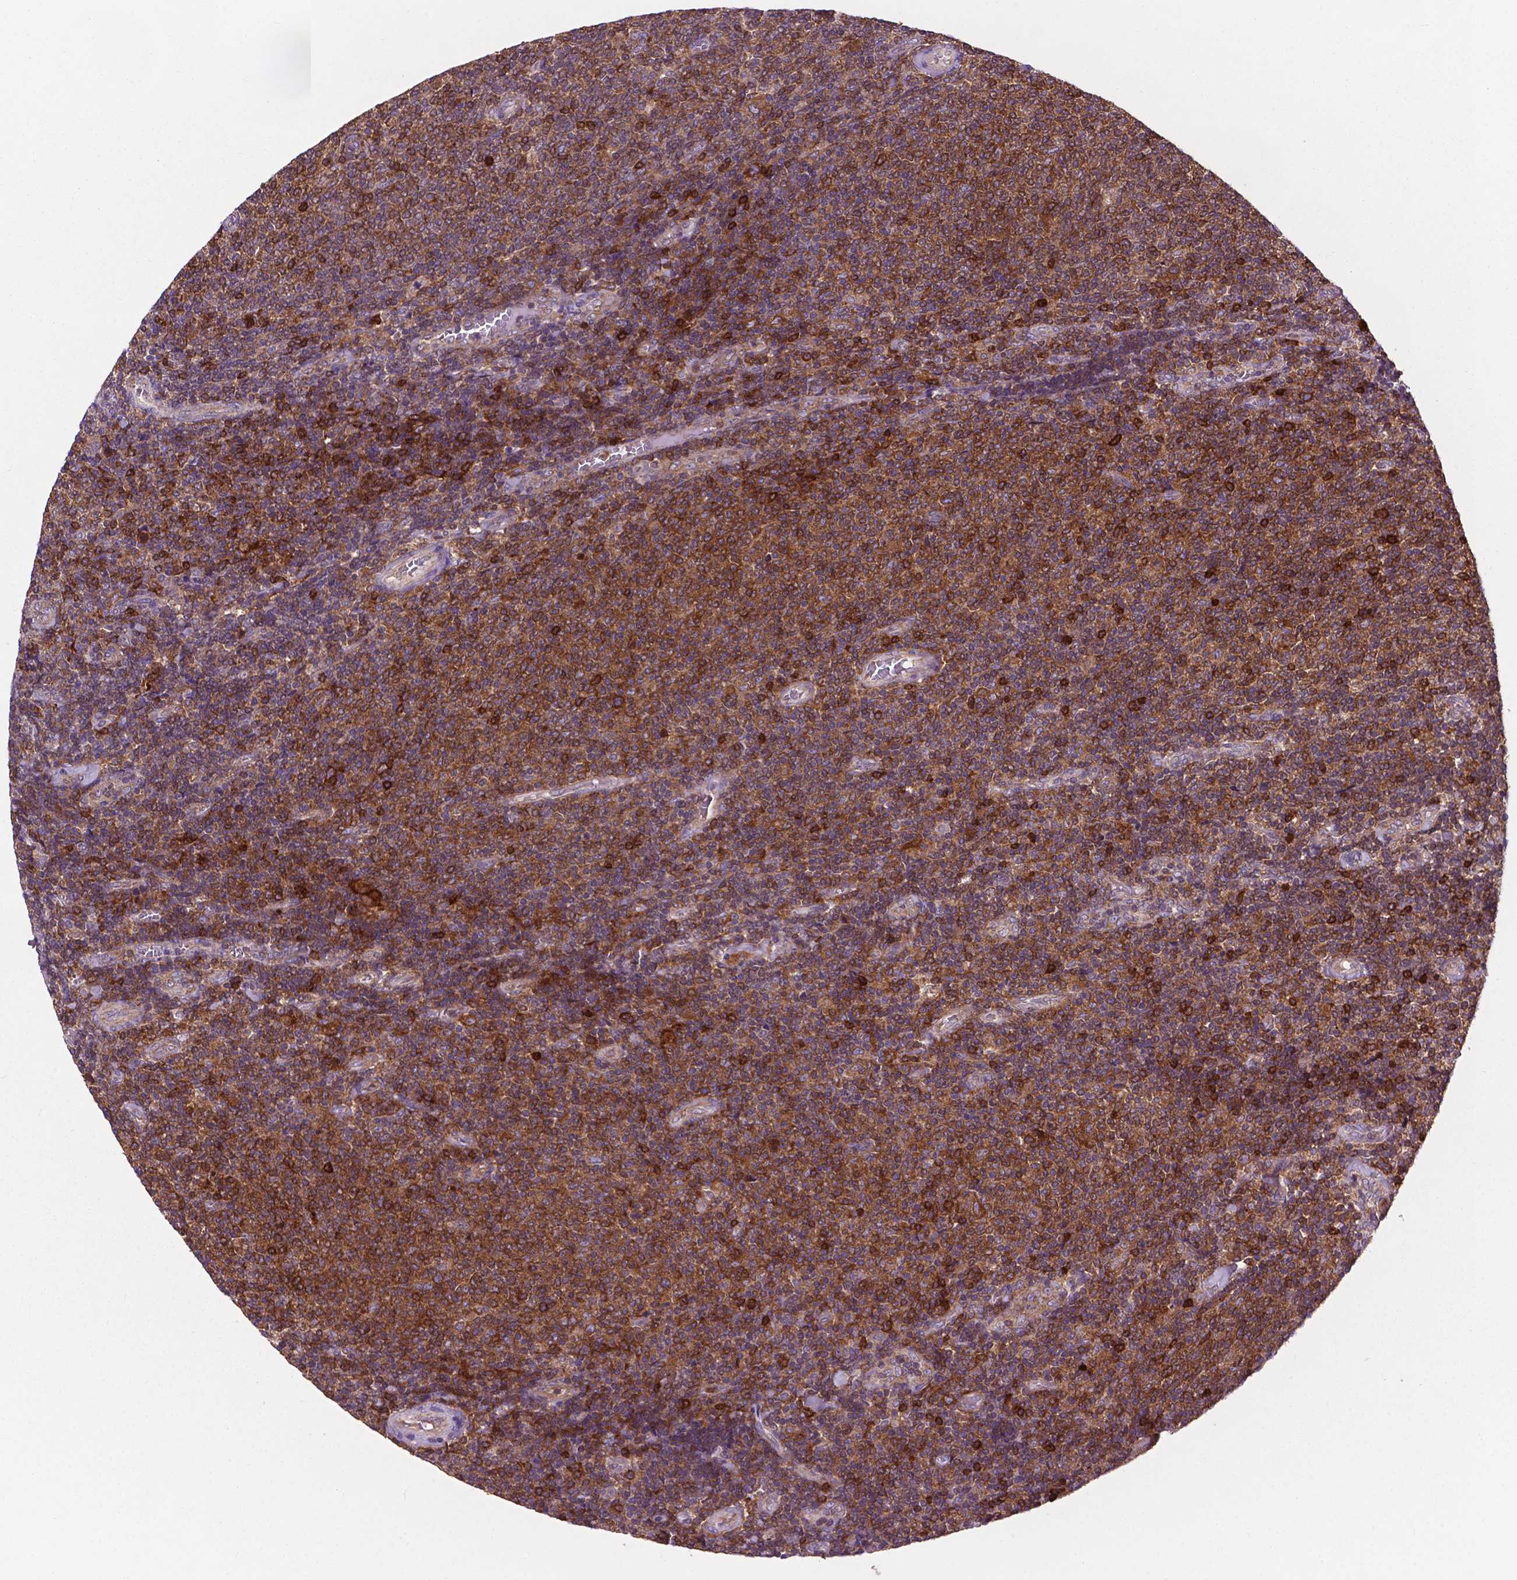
{"staining": {"intensity": "moderate", "quantity": "25%-75%", "location": "cytoplasmic/membranous"}, "tissue": "lymphoma", "cell_type": "Tumor cells", "image_type": "cancer", "snomed": [{"axis": "morphology", "description": "Malignant lymphoma, non-Hodgkin's type, Low grade"}, {"axis": "topography", "description": "Lymph node"}], "caption": "About 25%-75% of tumor cells in human lymphoma exhibit moderate cytoplasmic/membranous protein staining as visualized by brown immunohistochemical staining.", "gene": "SMAD3", "patient": {"sex": "male", "age": 52}}